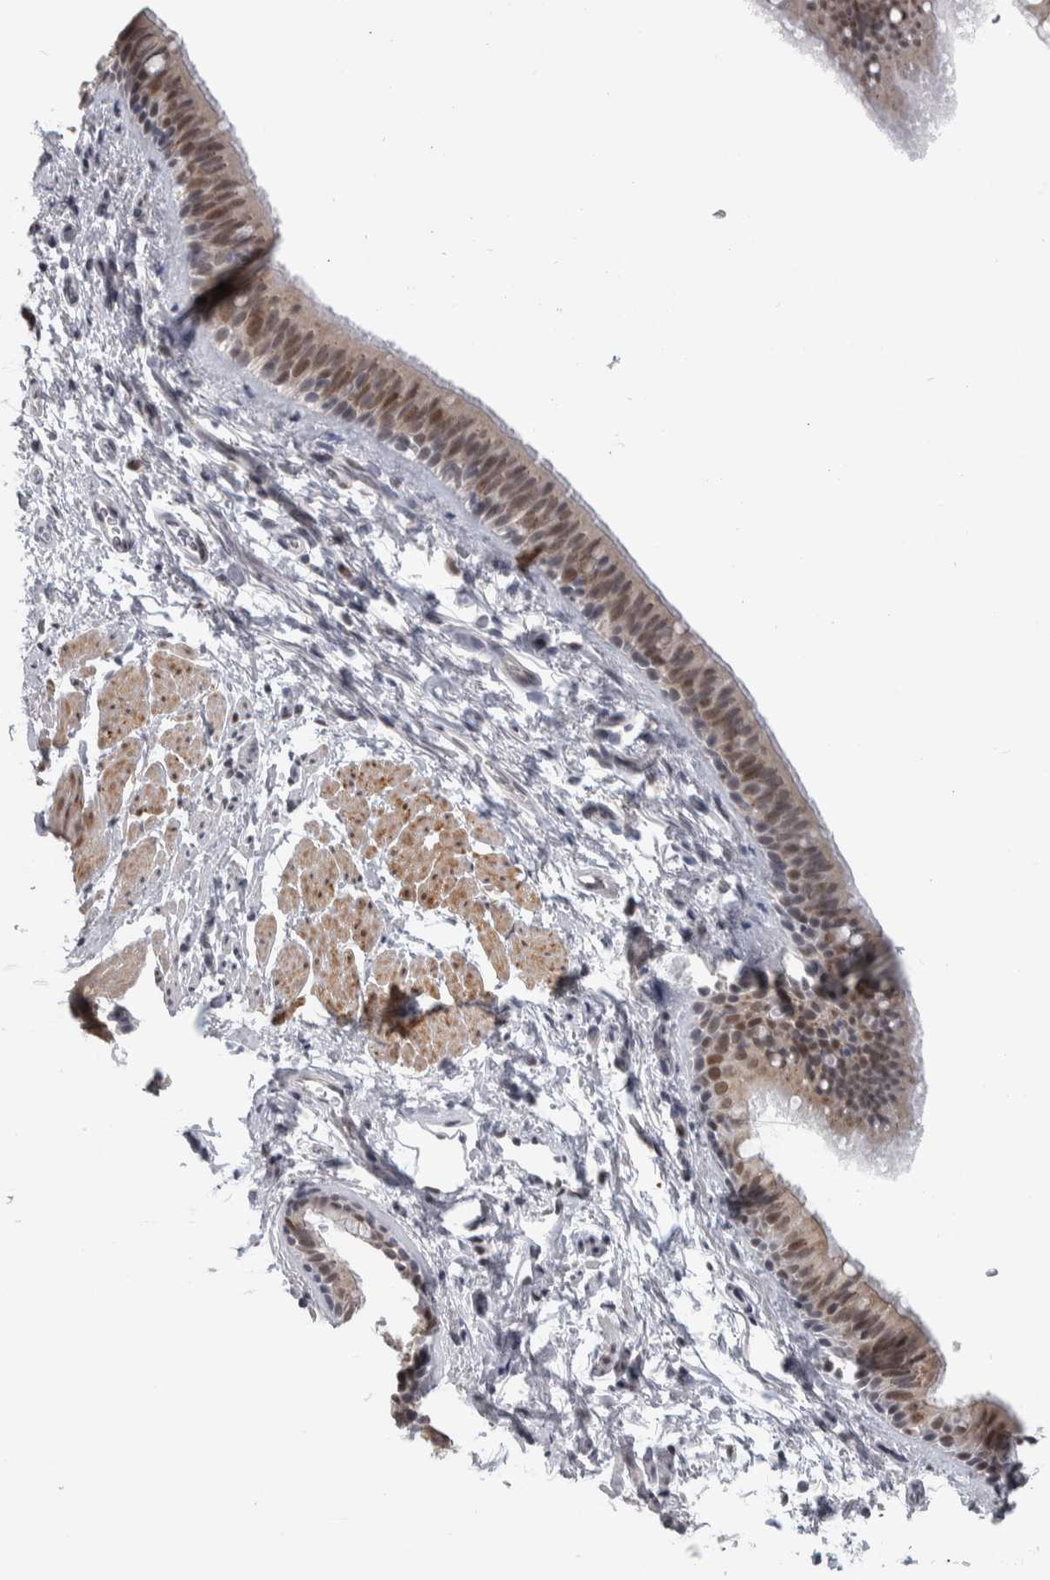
{"staining": {"intensity": "moderate", "quantity": "25%-75%", "location": "cytoplasmic/membranous,nuclear"}, "tissue": "bronchus", "cell_type": "Respiratory epithelial cells", "image_type": "normal", "snomed": [{"axis": "morphology", "description": "Normal tissue, NOS"}, {"axis": "topography", "description": "Cartilage tissue"}, {"axis": "topography", "description": "Bronchus"}, {"axis": "topography", "description": "Lung"}], "caption": "Immunohistochemistry of normal human bronchus reveals medium levels of moderate cytoplasmic/membranous,nuclear staining in about 25%-75% of respiratory epithelial cells.", "gene": "HEXIM2", "patient": {"sex": "male", "age": 64}}